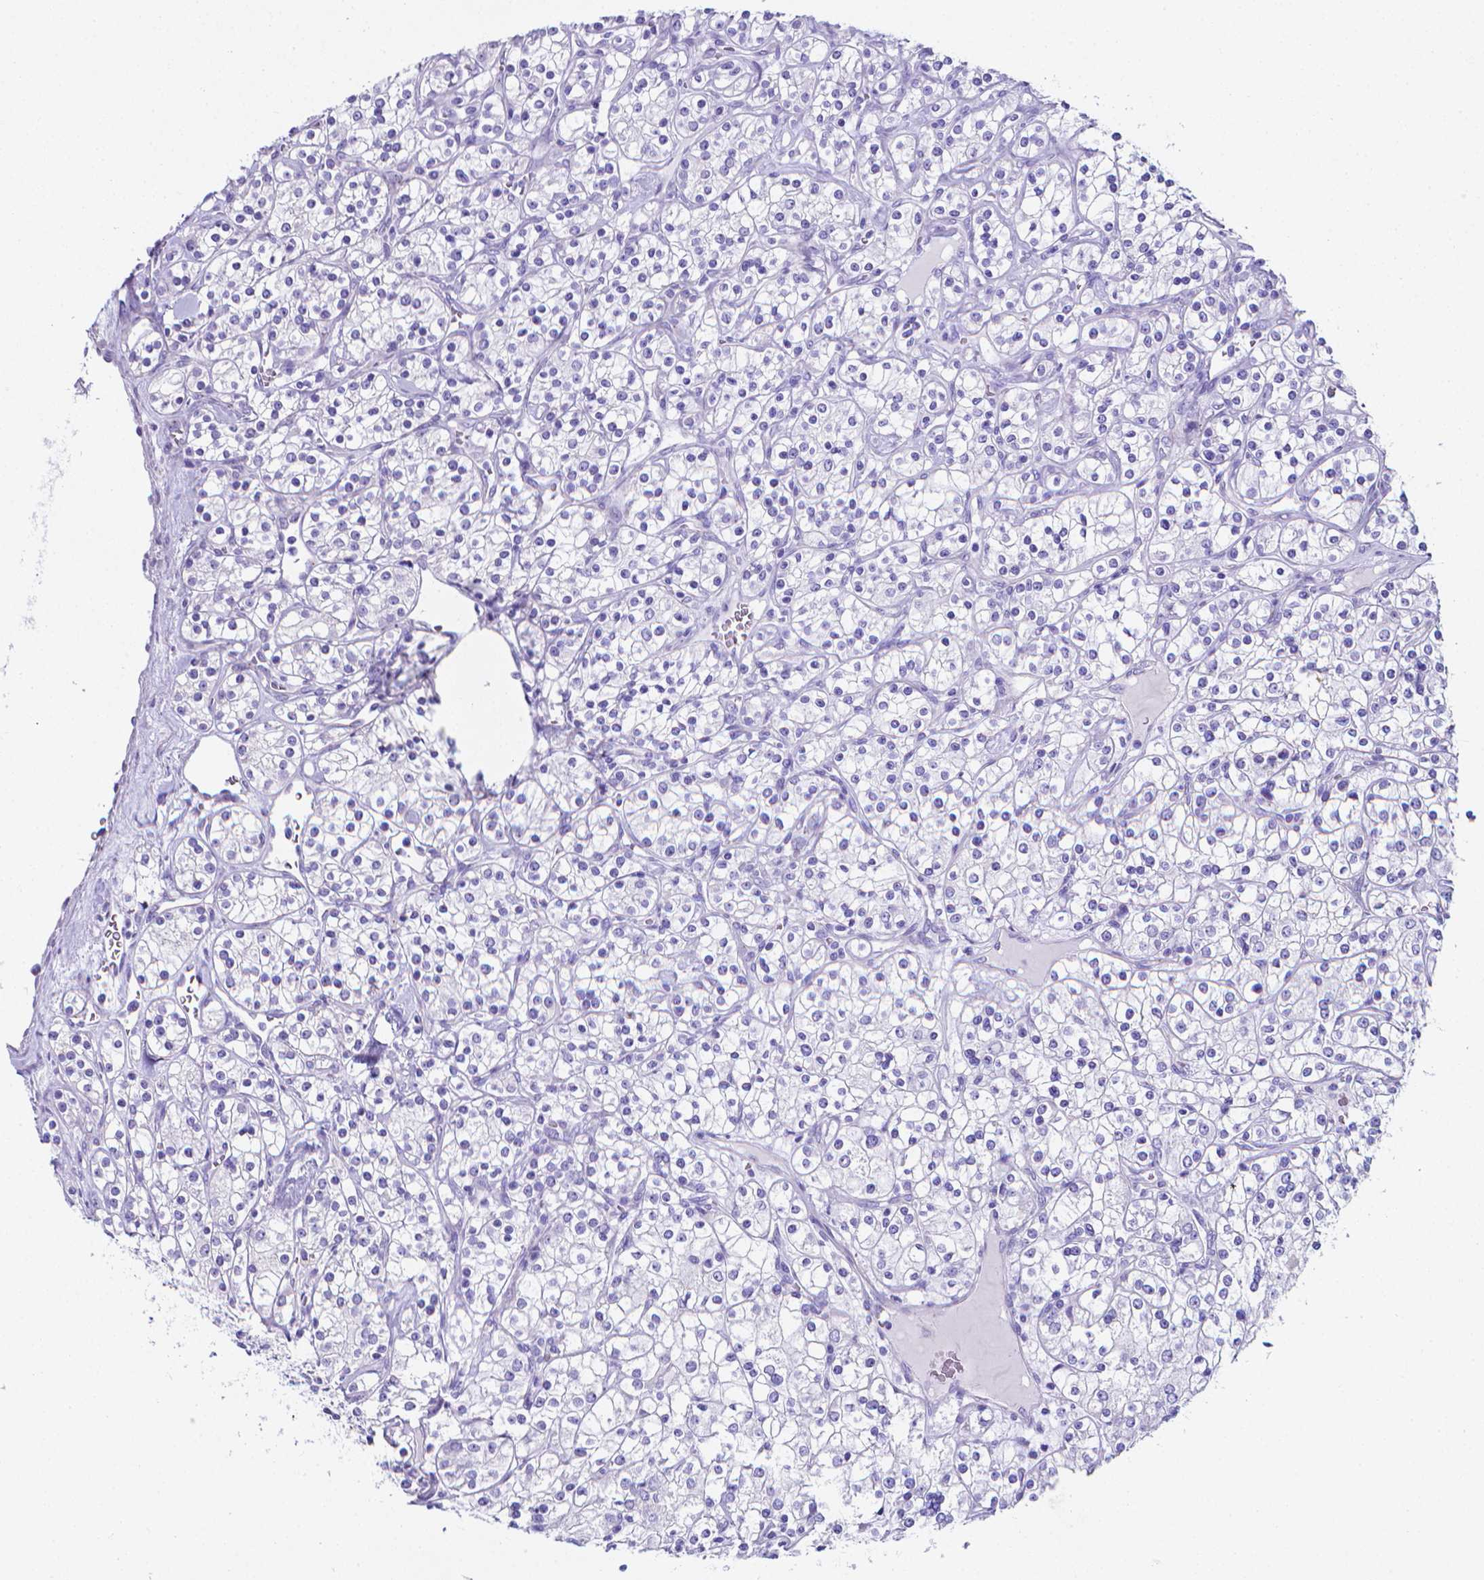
{"staining": {"intensity": "negative", "quantity": "none", "location": "none"}, "tissue": "renal cancer", "cell_type": "Tumor cells", "image_type": "cancer", "snomed": [{"axis": "morphology", "description": "Adenocarcinoma, NOS"}, {"axis": "topography", "description": "Kidney"}], "caption": "Tumor cells show no significant protein staining in renal cancer (adenocarcinoma). The staining was performed using DAB to visualize the protein expression in brown, while the nuclei were stained in blue with hematoxylin (Magnification: 20x).", "gene": "LRRC73", "patient": {"sex": "male", "age": 77}}